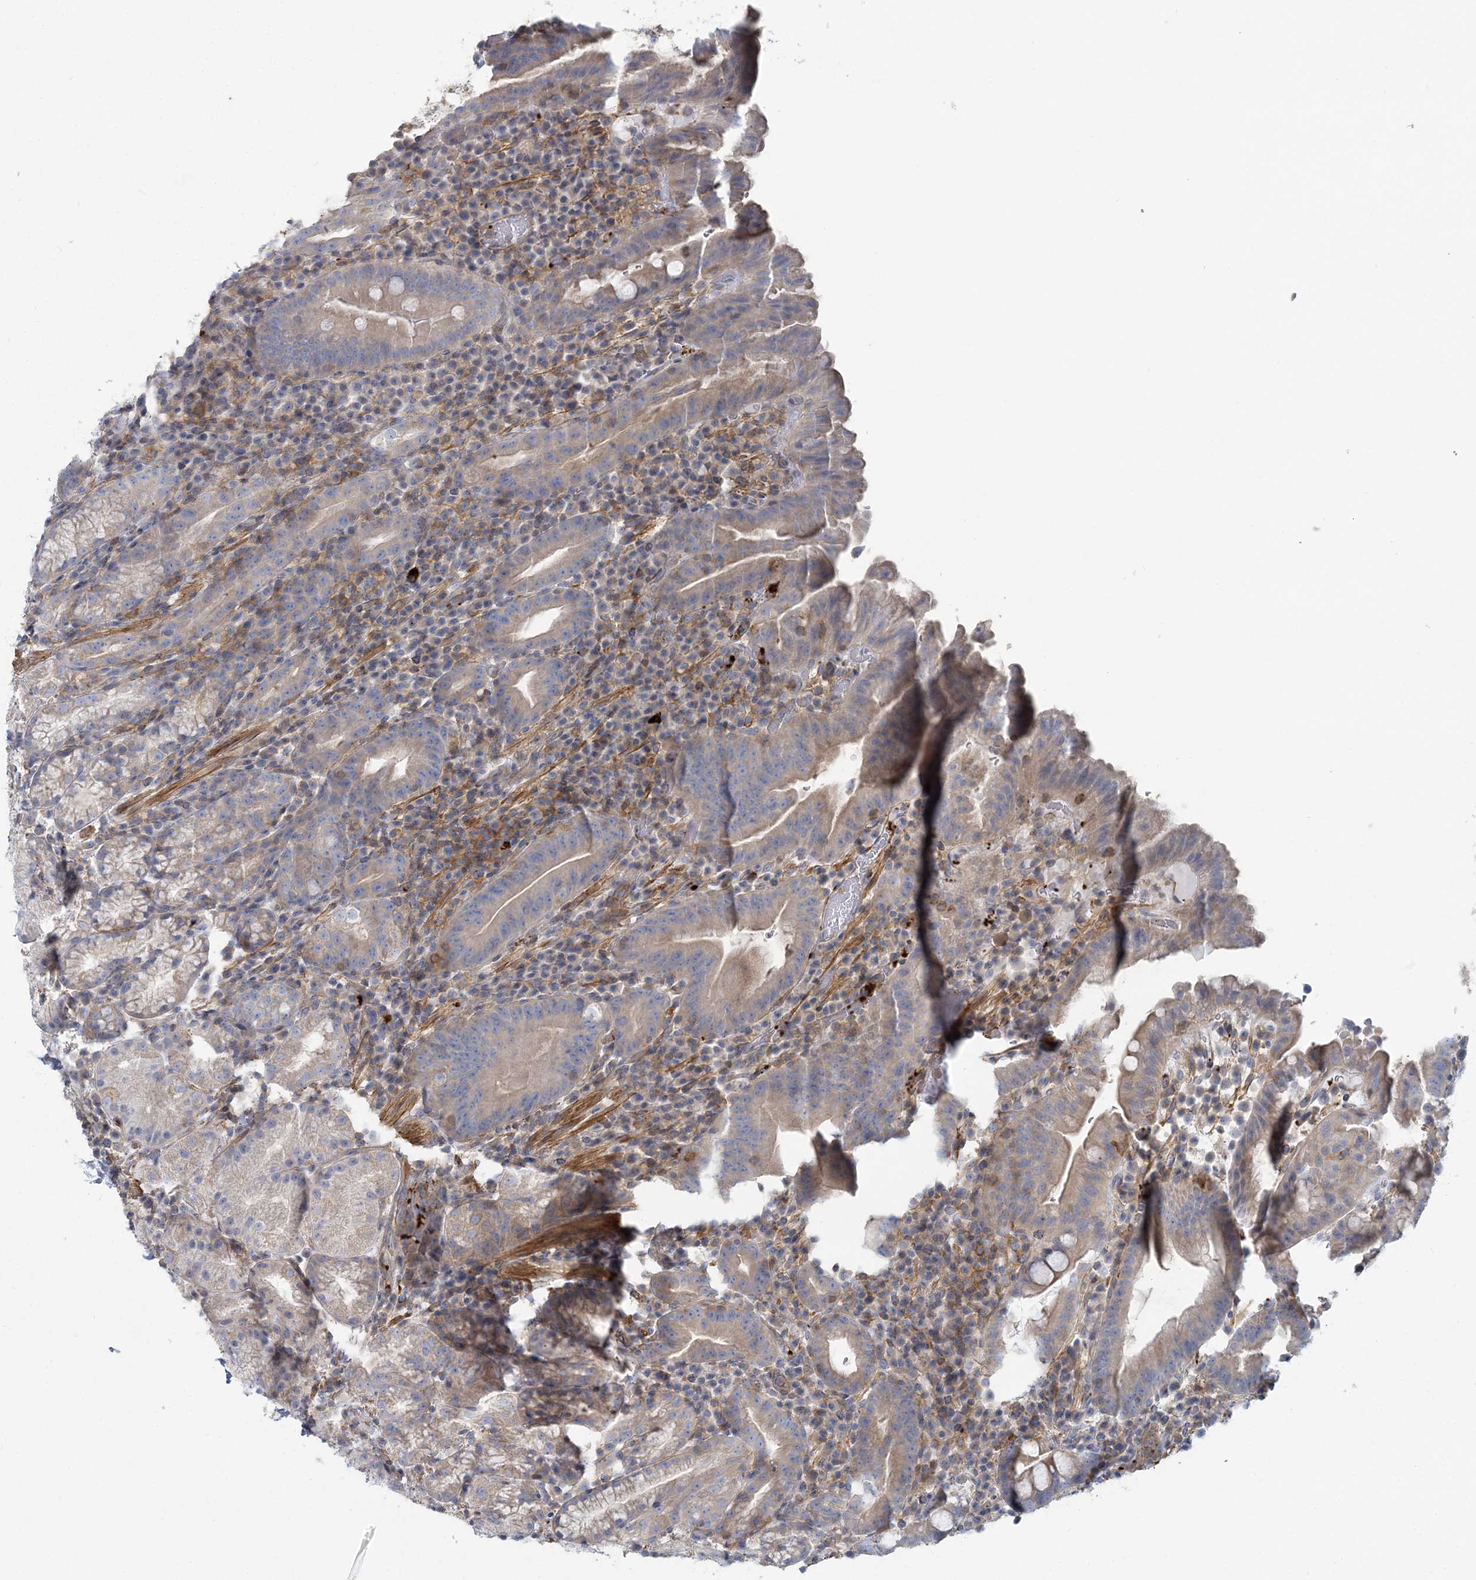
{"staining": {"intensity": "weak", "quantity": "<25%", "location": "cytoplasmic/membranous"}, "tissue": "stomach", "cell_type": "Glandular cells", "image_type": "normal", "snomed": [{"axis": "morphology", "description": "Normal tissue, NOS"}, {"axis": "morphology", "description": "Inflammation, NOS"}, {"axis": "topography", "description": "Stomach"}], "caption": "DAB immunohistochemical staining of normal stomach demonstrates no significant expression in glandular cells. (DAB immunohistochemistry with hematoxylin counter stain).", "gene": "CUEDC2", "patient": {"sex": "male", "age": 79}}